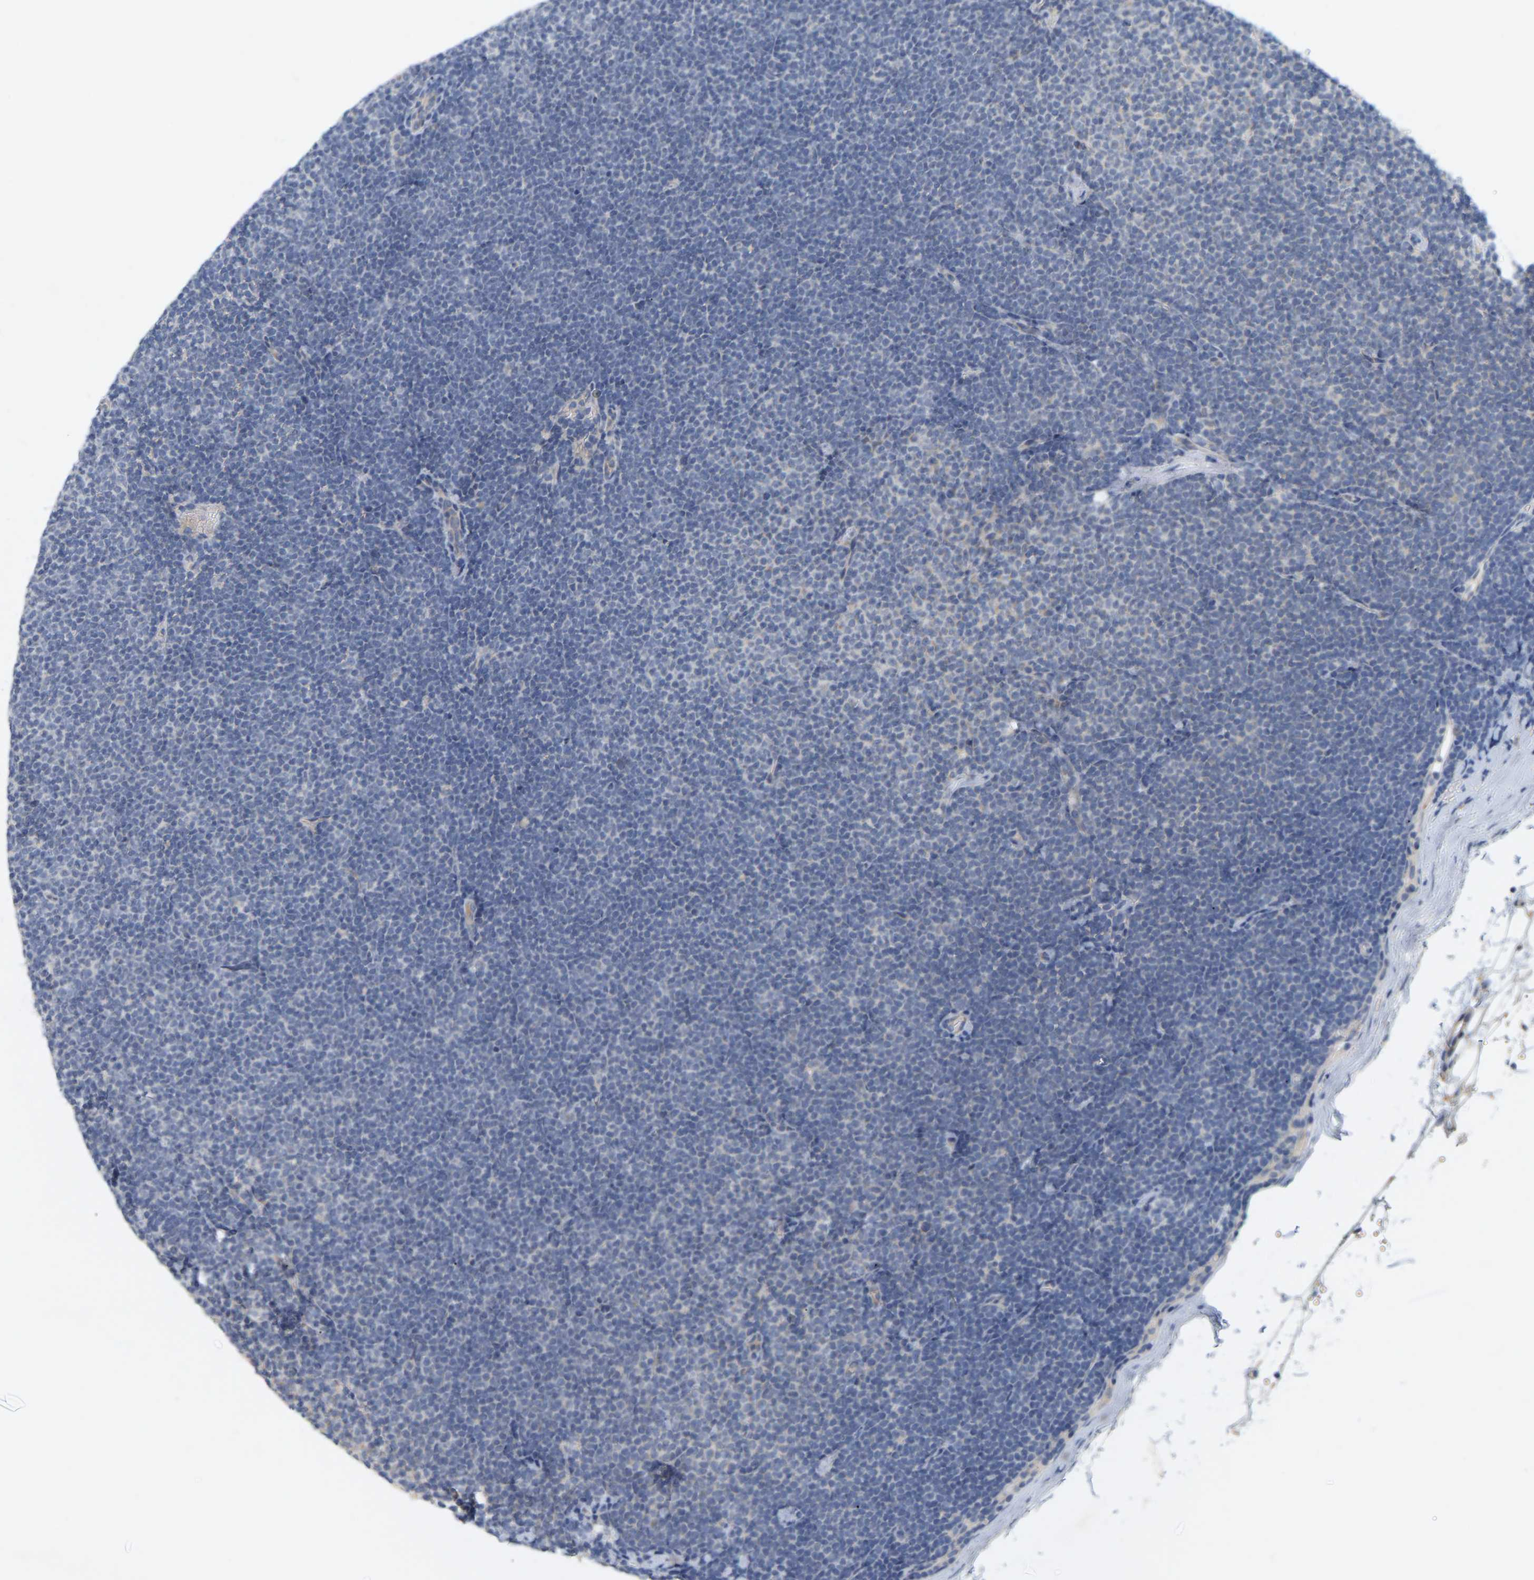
{"staining": {"intensity": "negative", "quantity": "none", "location": "none"}, "tissue": "lymphoma", "cell_type": "Tumor cells", "image_type": "cancer", "snomed": [{"axis": "morphology", "description": "Malignant lymphoma, non-Hodgkin's type, Low grade"}, {"axis": "topography", "description": "Lymph node"}], "caption": "Tumor cells are negative for protein expression in human lymphoma.", "gene": "MINDY4", "patient": {"sex": "female", "age": 53}}